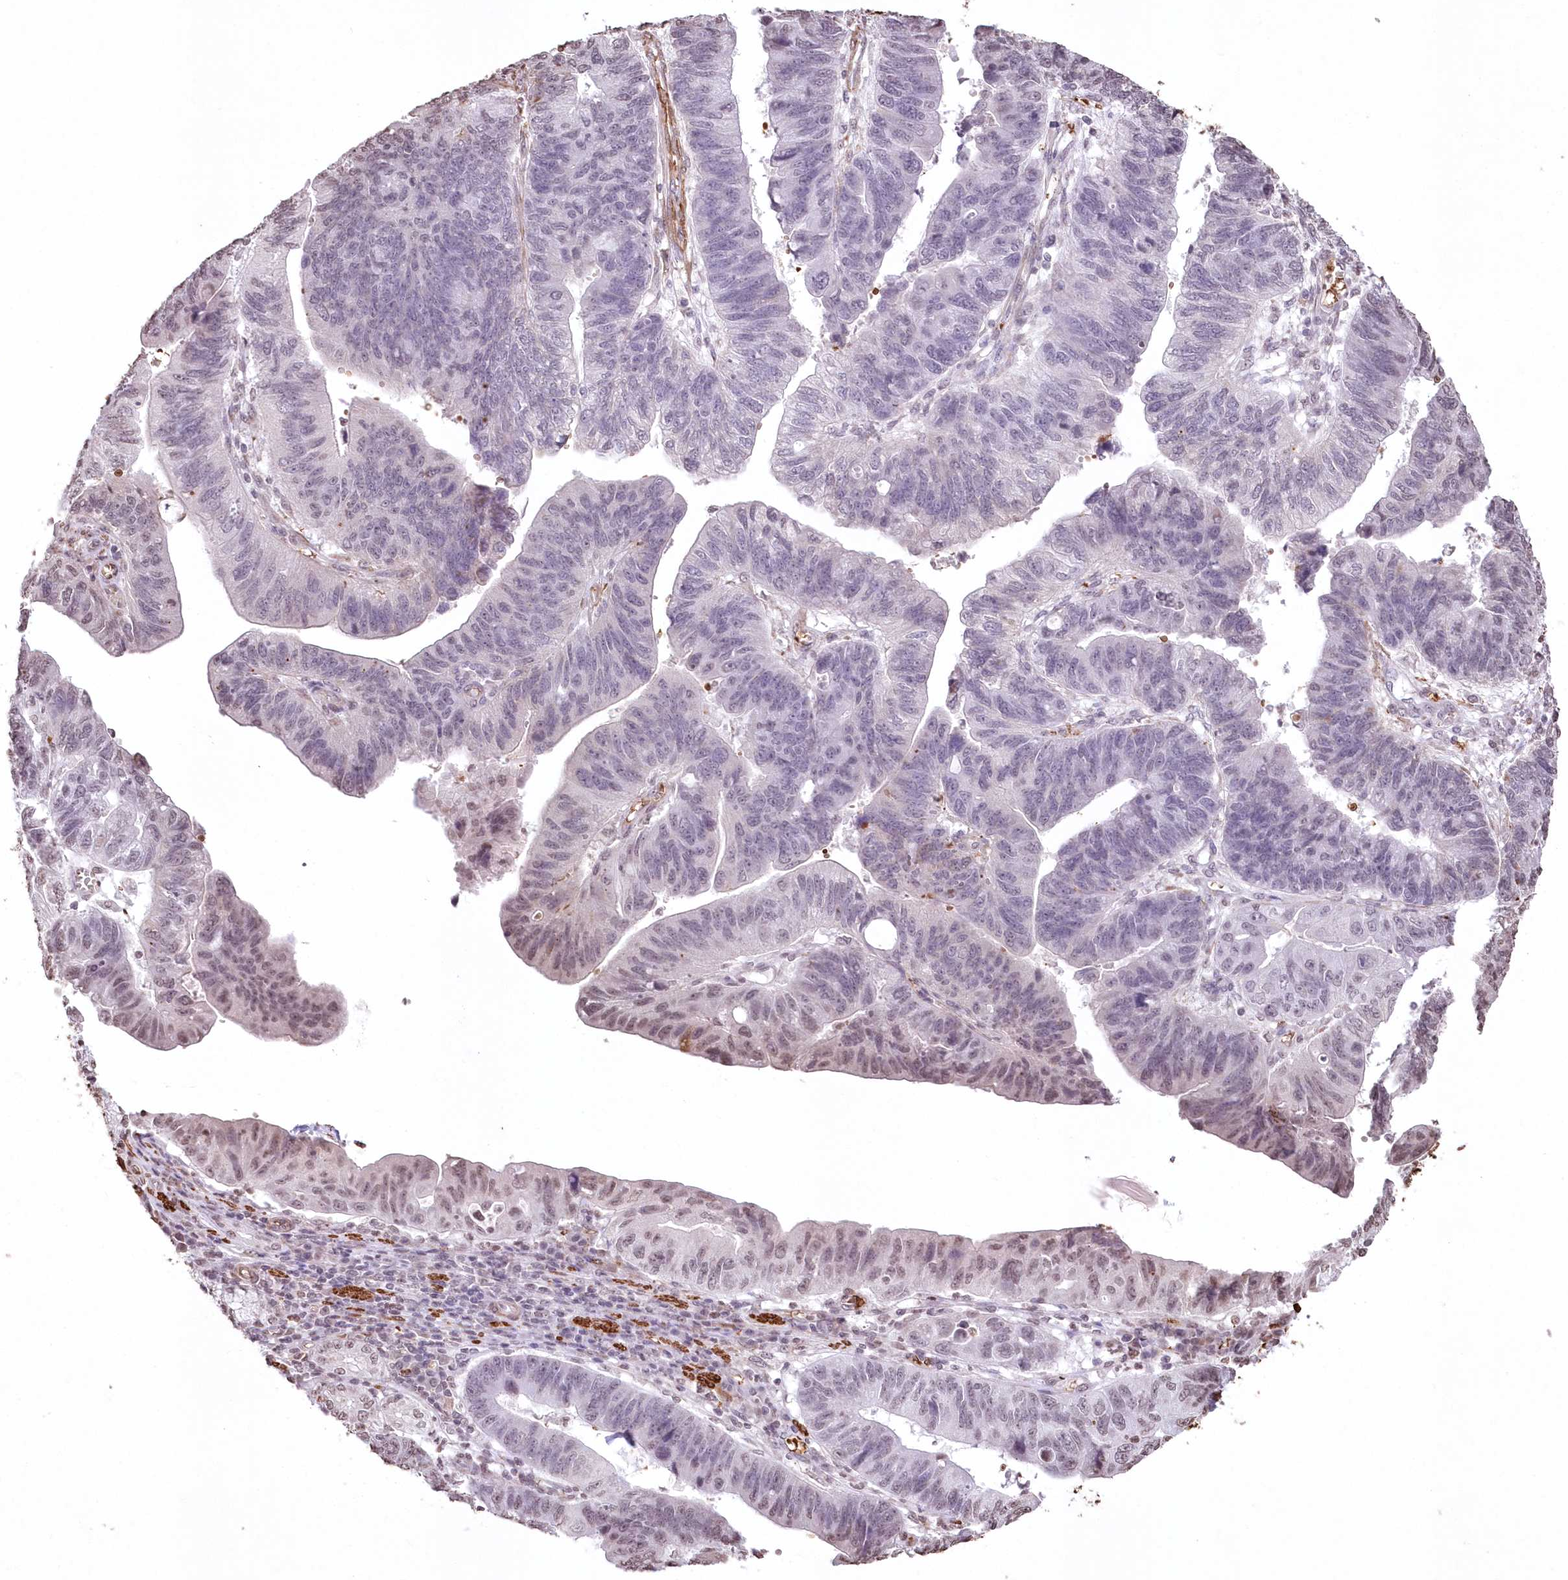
{"staining": {"intensity": "weak", "quantity": "<25%", "location": "cytoplasmic/membranous,nuclear"}, "tissue": "stomach cancer", "cell_type": "Tumor cells", "image_type": "cancer", "snomed": [{"axis": "morphology", "description": "Adenocarcinoma, NOS"}, {"axis": "topography", "description": "Stomach"}], "caption": "DAB immunohistochemical staining of stomach cancer (adenocarcinoma) shows no significant expression in tumor cells.", "gene": "RBM27", "patient": {"sex": "male", "age": 59}}